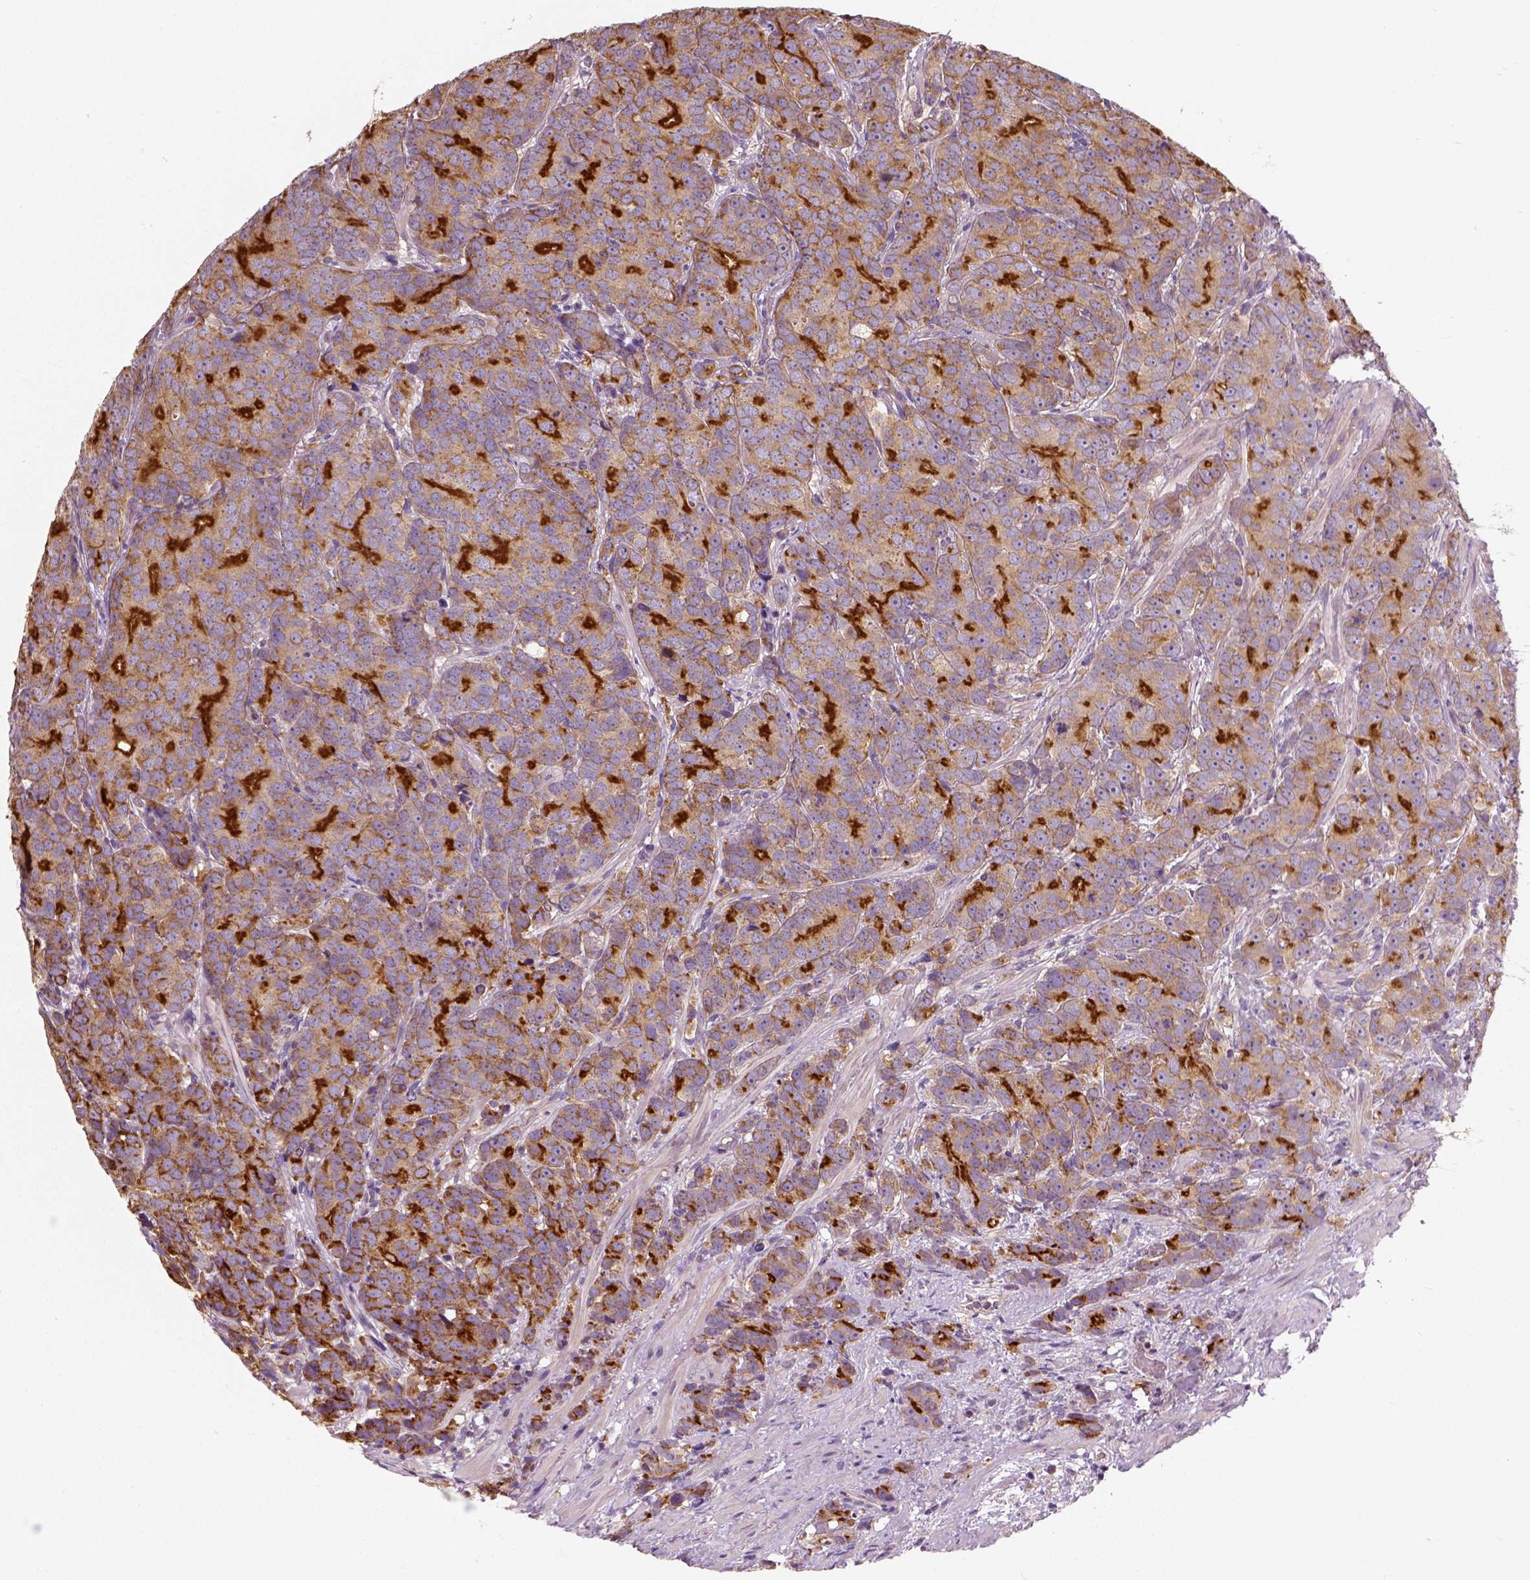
{"staining": {"intensity": "strong", "quantity": "<25%", "location": "cytoplasmic/membranous"}, "tissue": "prostate cancer", "cell_type": "Tumor cells", "image_type": "cancer", "snomed": [{"axis": "morphology", "description": "Adenocarcinoma, High grade"}, {"axis": "topography", "description": "Prostate"}], "caption": "Prostate cancer stained with IHC shows strong cytoplasmic/membranous expression in about <25% of tumor cells.", "gene": "CRACR2A", "patient": {"sex": "male", "age": 90}}